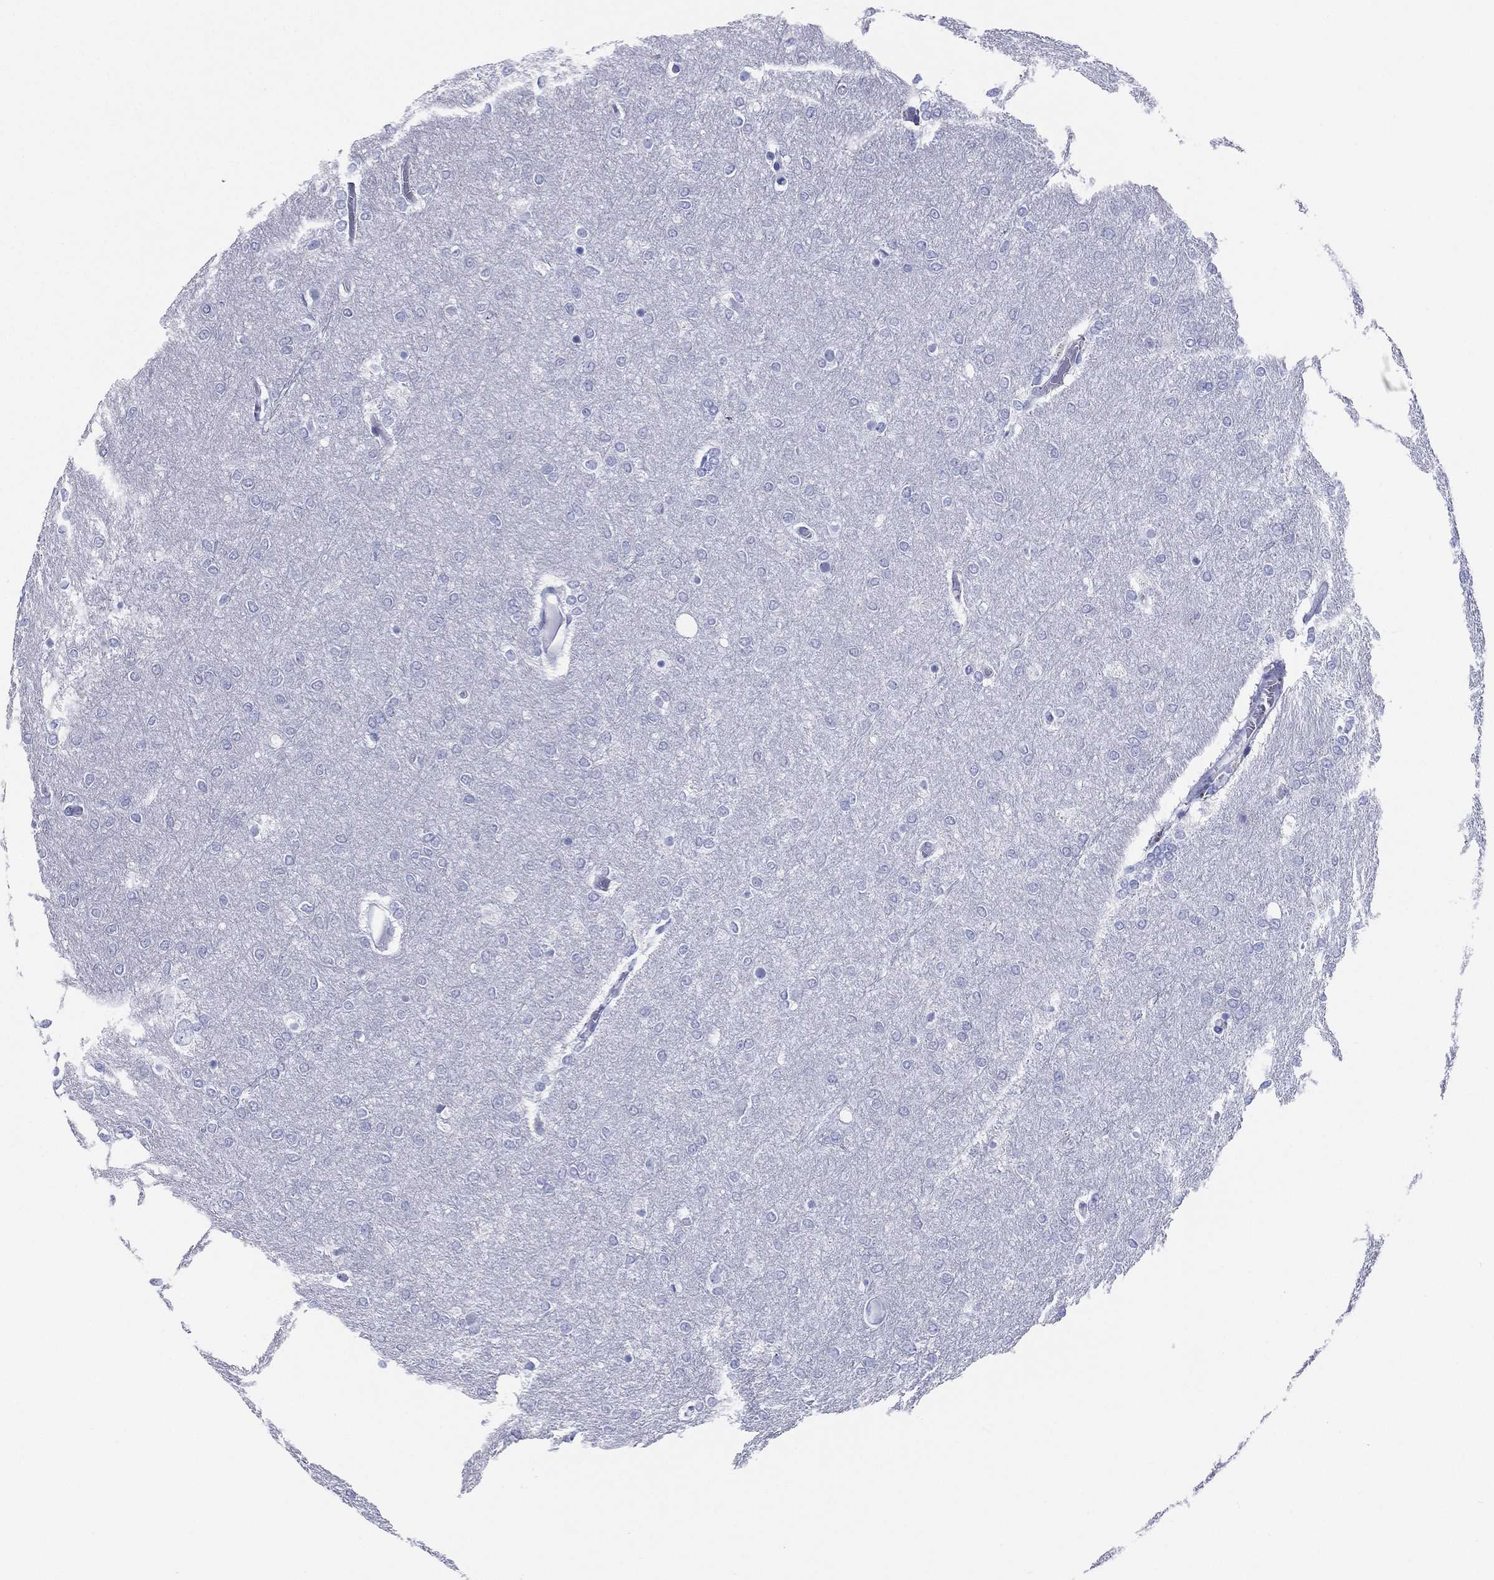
{"staining": {"intensity": "negative", "quantity": "none", "location": "none"}, "tissue": "glioma", "cell_type": "Tumor cells", "image_type": "cancer", "snomed": [{"axis": "morphology", "description": "Glioma, malignant, High grade"}, {"axis": "topography", "description": "Brain"}], "caption": "This is an IHC image of human glioma. There is no staining in tumor cells.", "gene": "CD79A", "patient": {"sex": "female", "age": 61}}